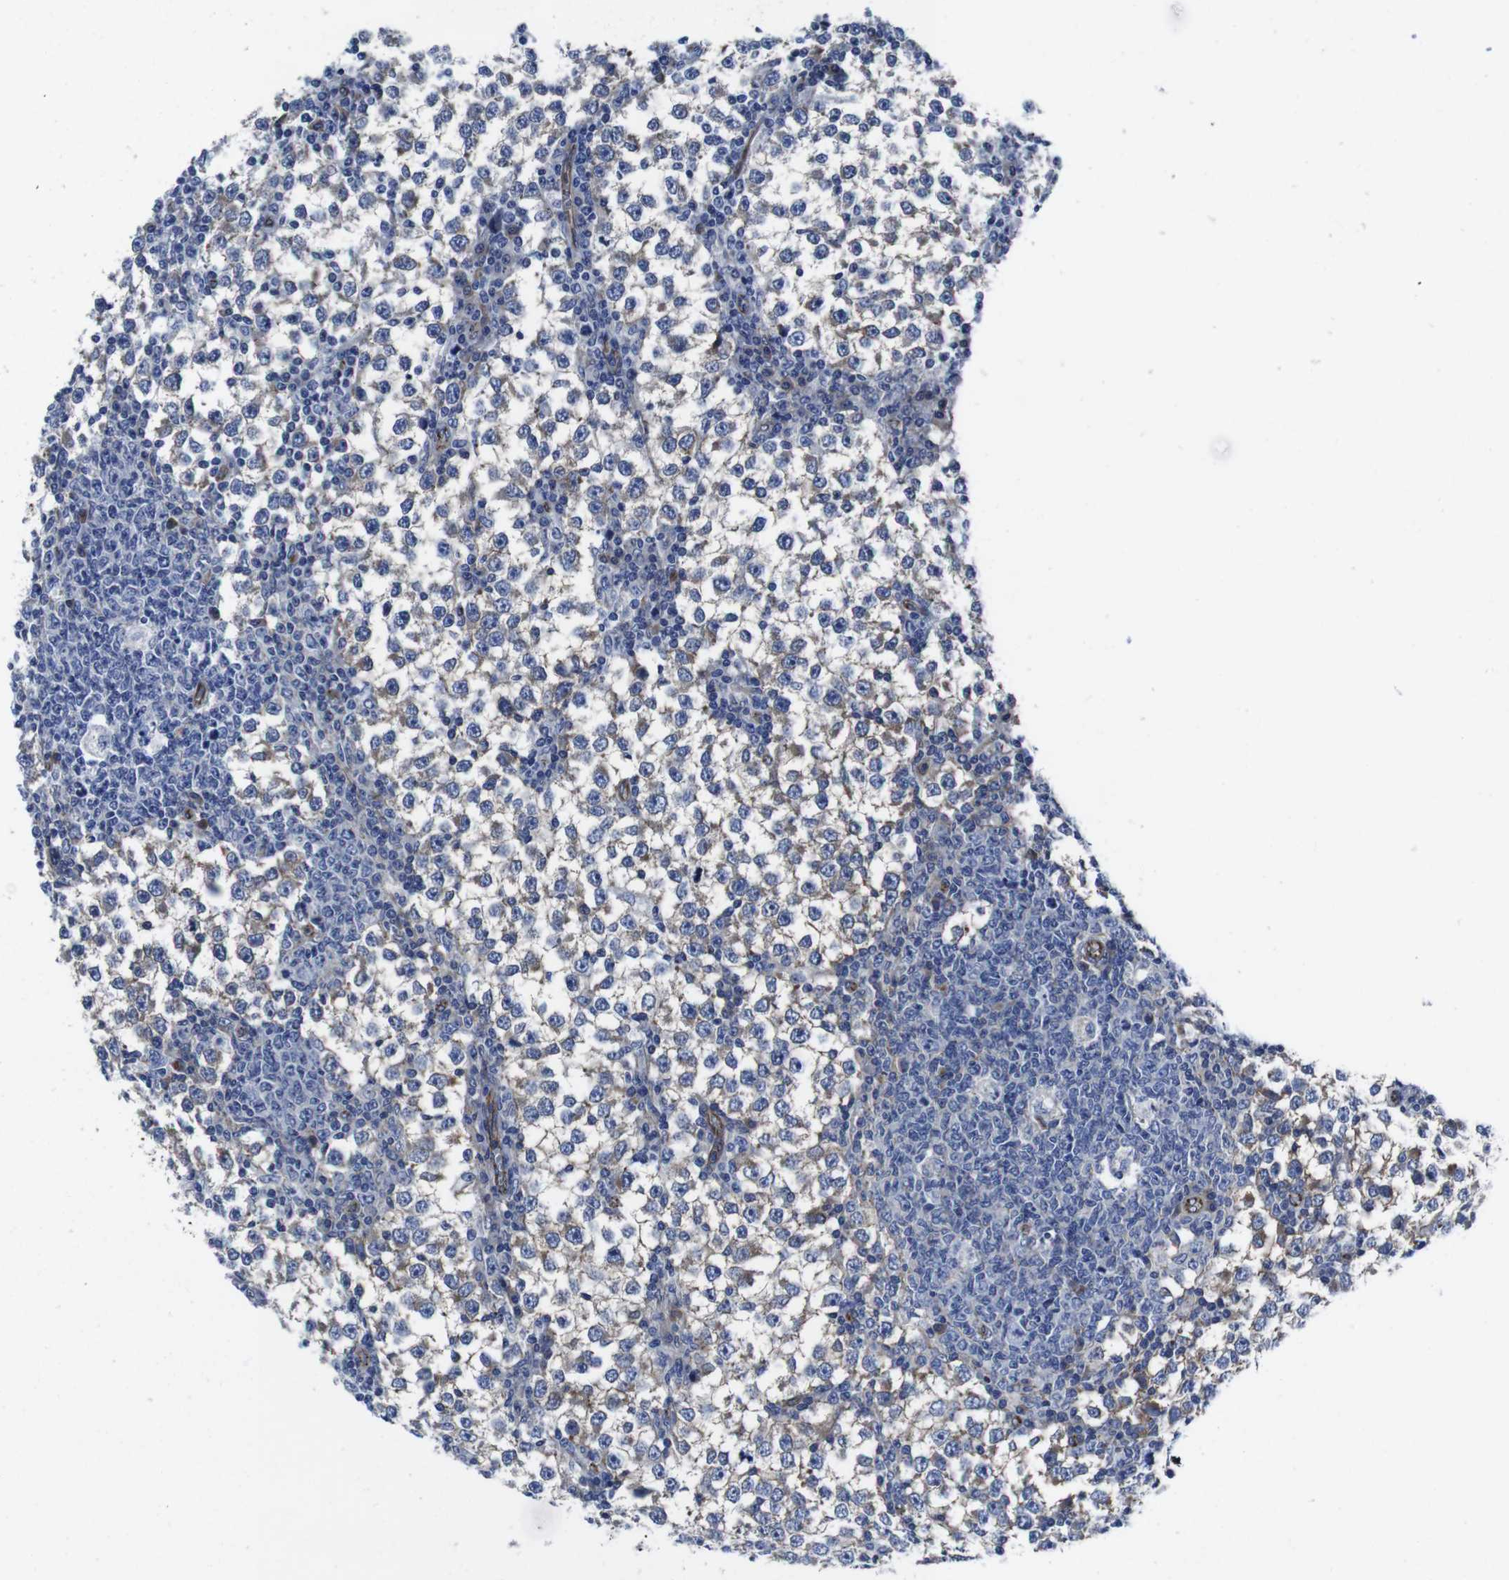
{"staining": {"intensity": "weak", "quantity": "<25%", "location": "cytoplasmic/membranous"}, "tissue": "testis cancer", "cell_type": "Tumor cells", "image_type": "cancer", "snomed": [{"axis": "morphology", "description": "Seminoma, NOS"}, {"axis": "topography", "description": "Testis"}], "caption": "Immunohistochemistry (IHC) micrograph of neoplastic tissue: testis seminoma stained with DAB shows no significant protein positivity in tumor cells.", "gene": "NUMB", "patient": {"sex": "male", "age": 65}}